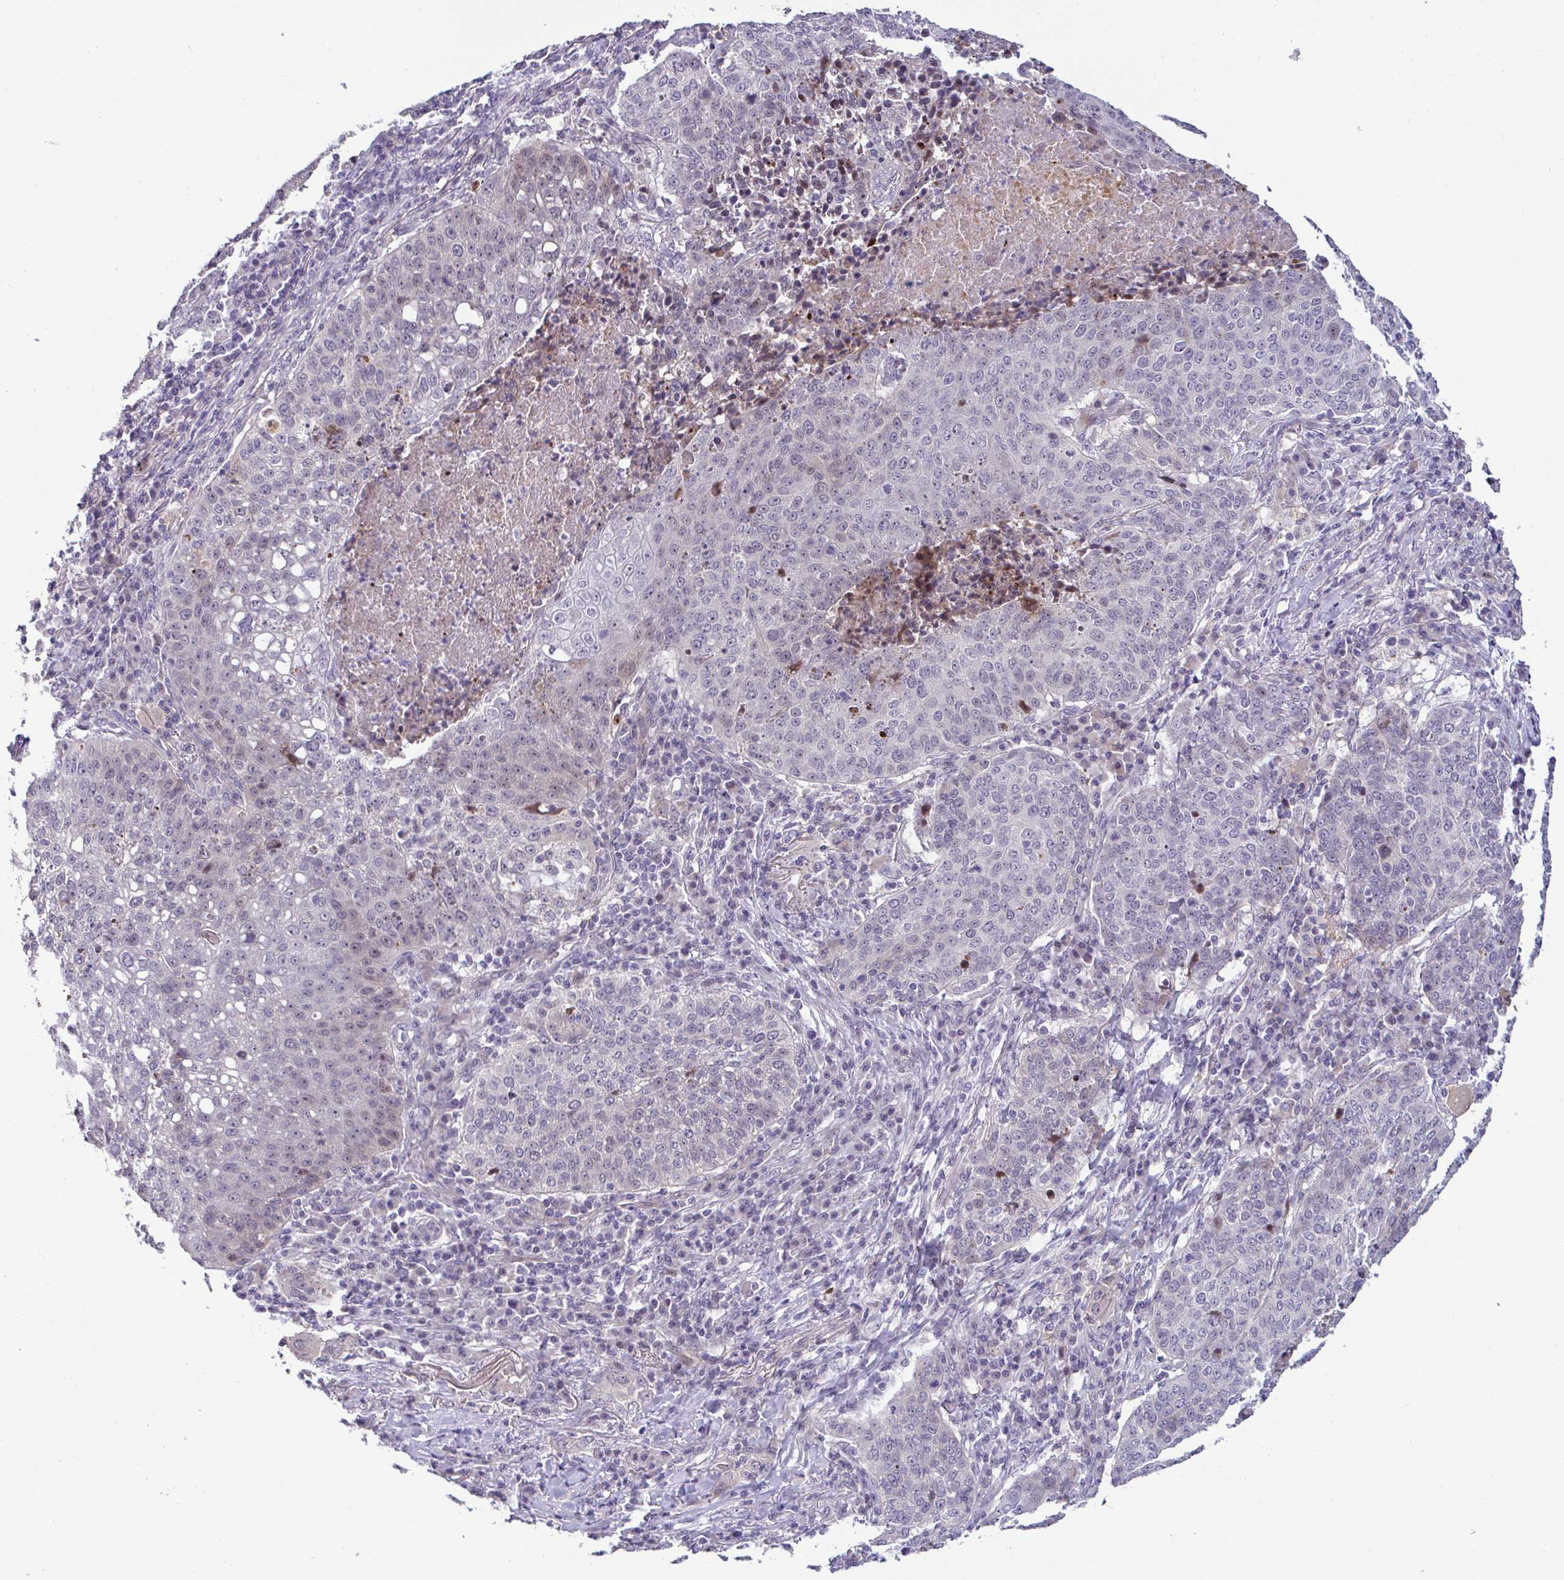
{"staining": {"intensity": "negative", "quantity": "none", "location": "none"}, "tissue": "lung cancer", "cell_type": "Tumor cells", "image_type": "cancer", "snomed": [{"axis": "morphology", "description": "Squamous cell carcinoma, NOS"}, {"axis": "topography", "description": "Lung"}], "caption": "A micrograph of human lung squamous cell carcinoma is negative for staining in tumor cells.", "gene": "GSTM1", "patient": {"sex": "male", "age": 63}}